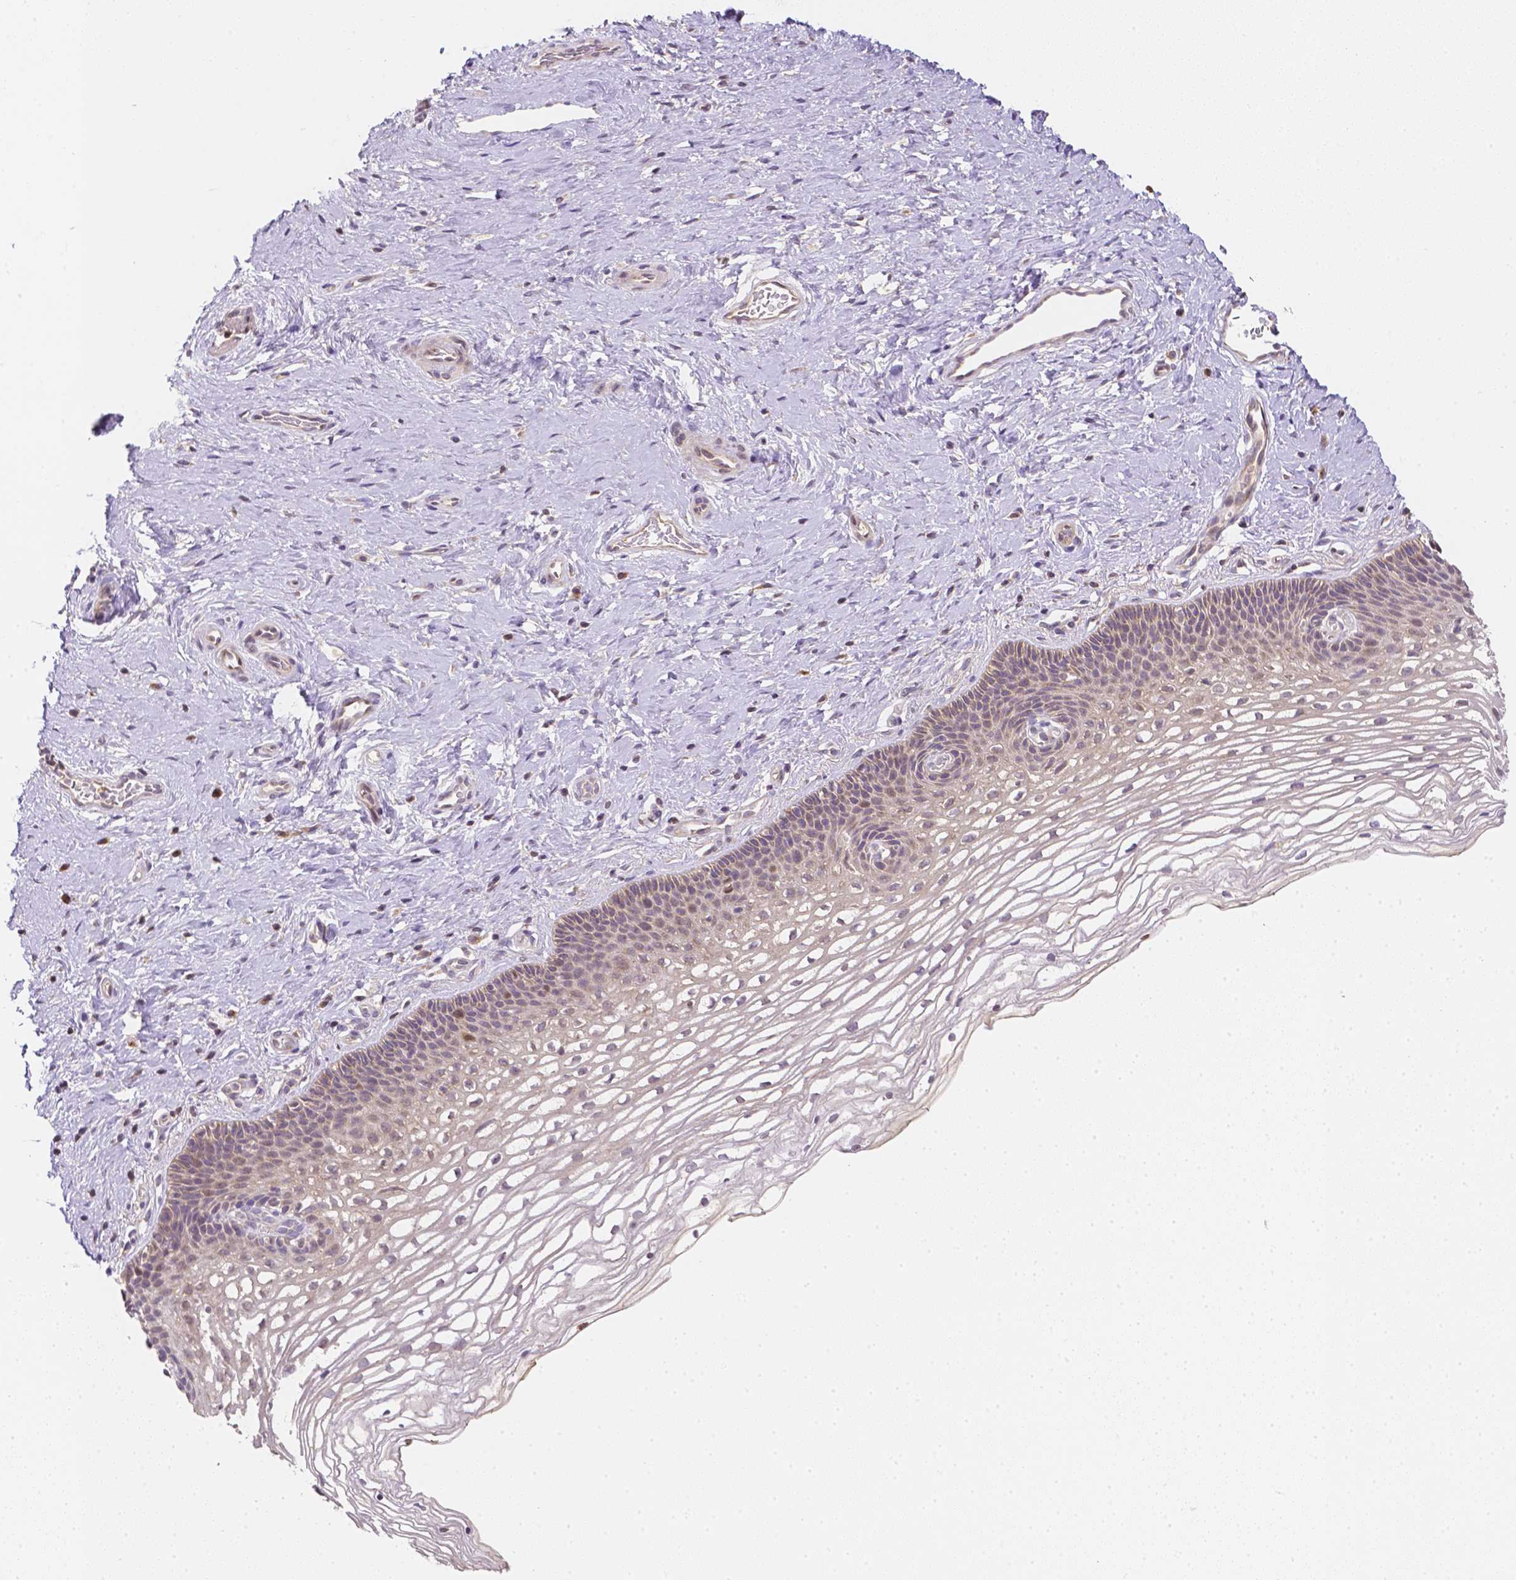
{"staining": {"intensity": "weak", "quantity": "<25%", "location": "cytoplasmic/membranous"}, "tissue": "cervix", "cell_type": "Glandular cells", "image_type": "normal", "snomed": [{"axis": "morphology", "description": "Normal tissue, NOS"}, {"axis": "topography", "description": "Cervix"}], "caption": "Immunohistochemical staining of benign human cervix demonstrates no significant positivity in glandular cells.", "gene": "C10orf67", "patient": {"sex": "female", "age": 34}}